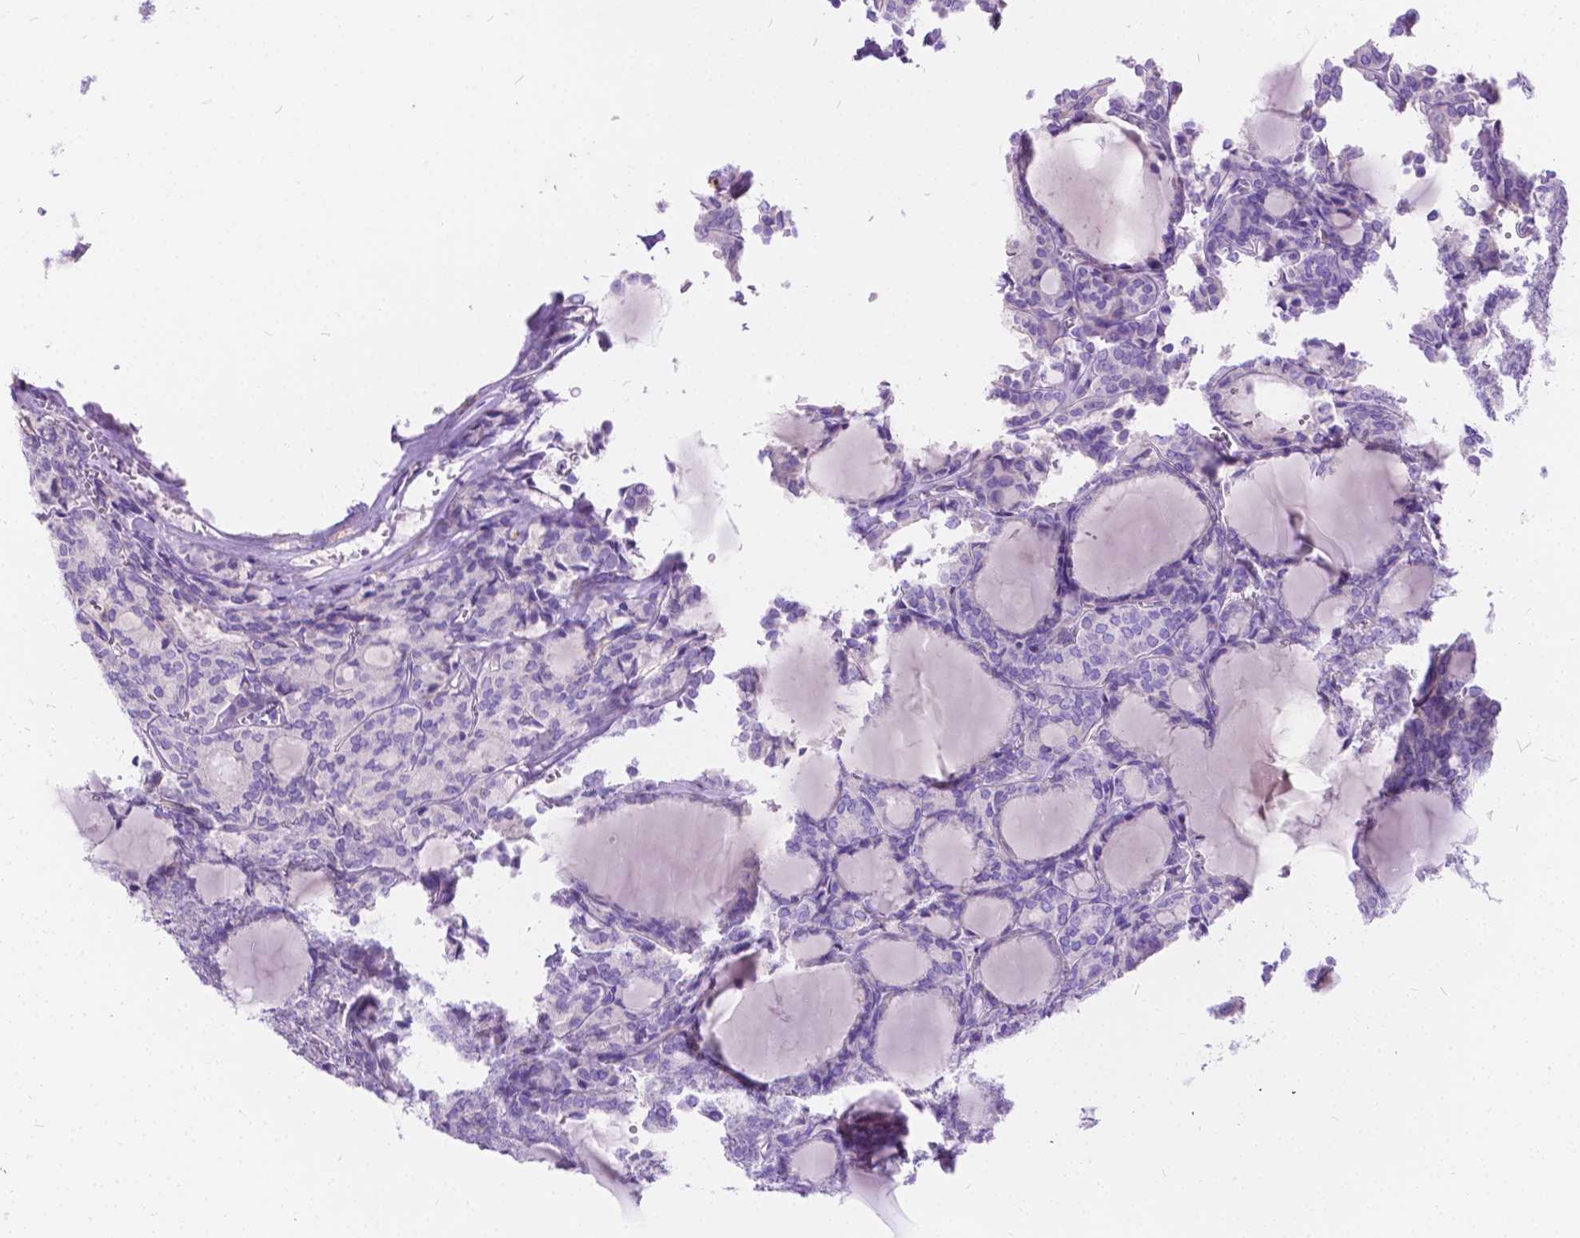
{"staining": {"intensity": "negative", "quantity": "none", "location": "none"}, "tissue": "thyroid cancer", "cell_type": "Tumor cells", "image_type": "cancer", "snomed": [{"axis": "morphology", "description": "Follicular adenoma carcinoma, NOS"}, {"axis": "topography", "description": "Thyroid gland"}], "caption": "High power microscopy image of an immunohistochemistry (IHC) image of follicular adenoma carcinoma (thyroid), revealing no significant positivity in tumor cells.", "gene": "CHRM1", "patient": {"sex": "male", "age": 74}}